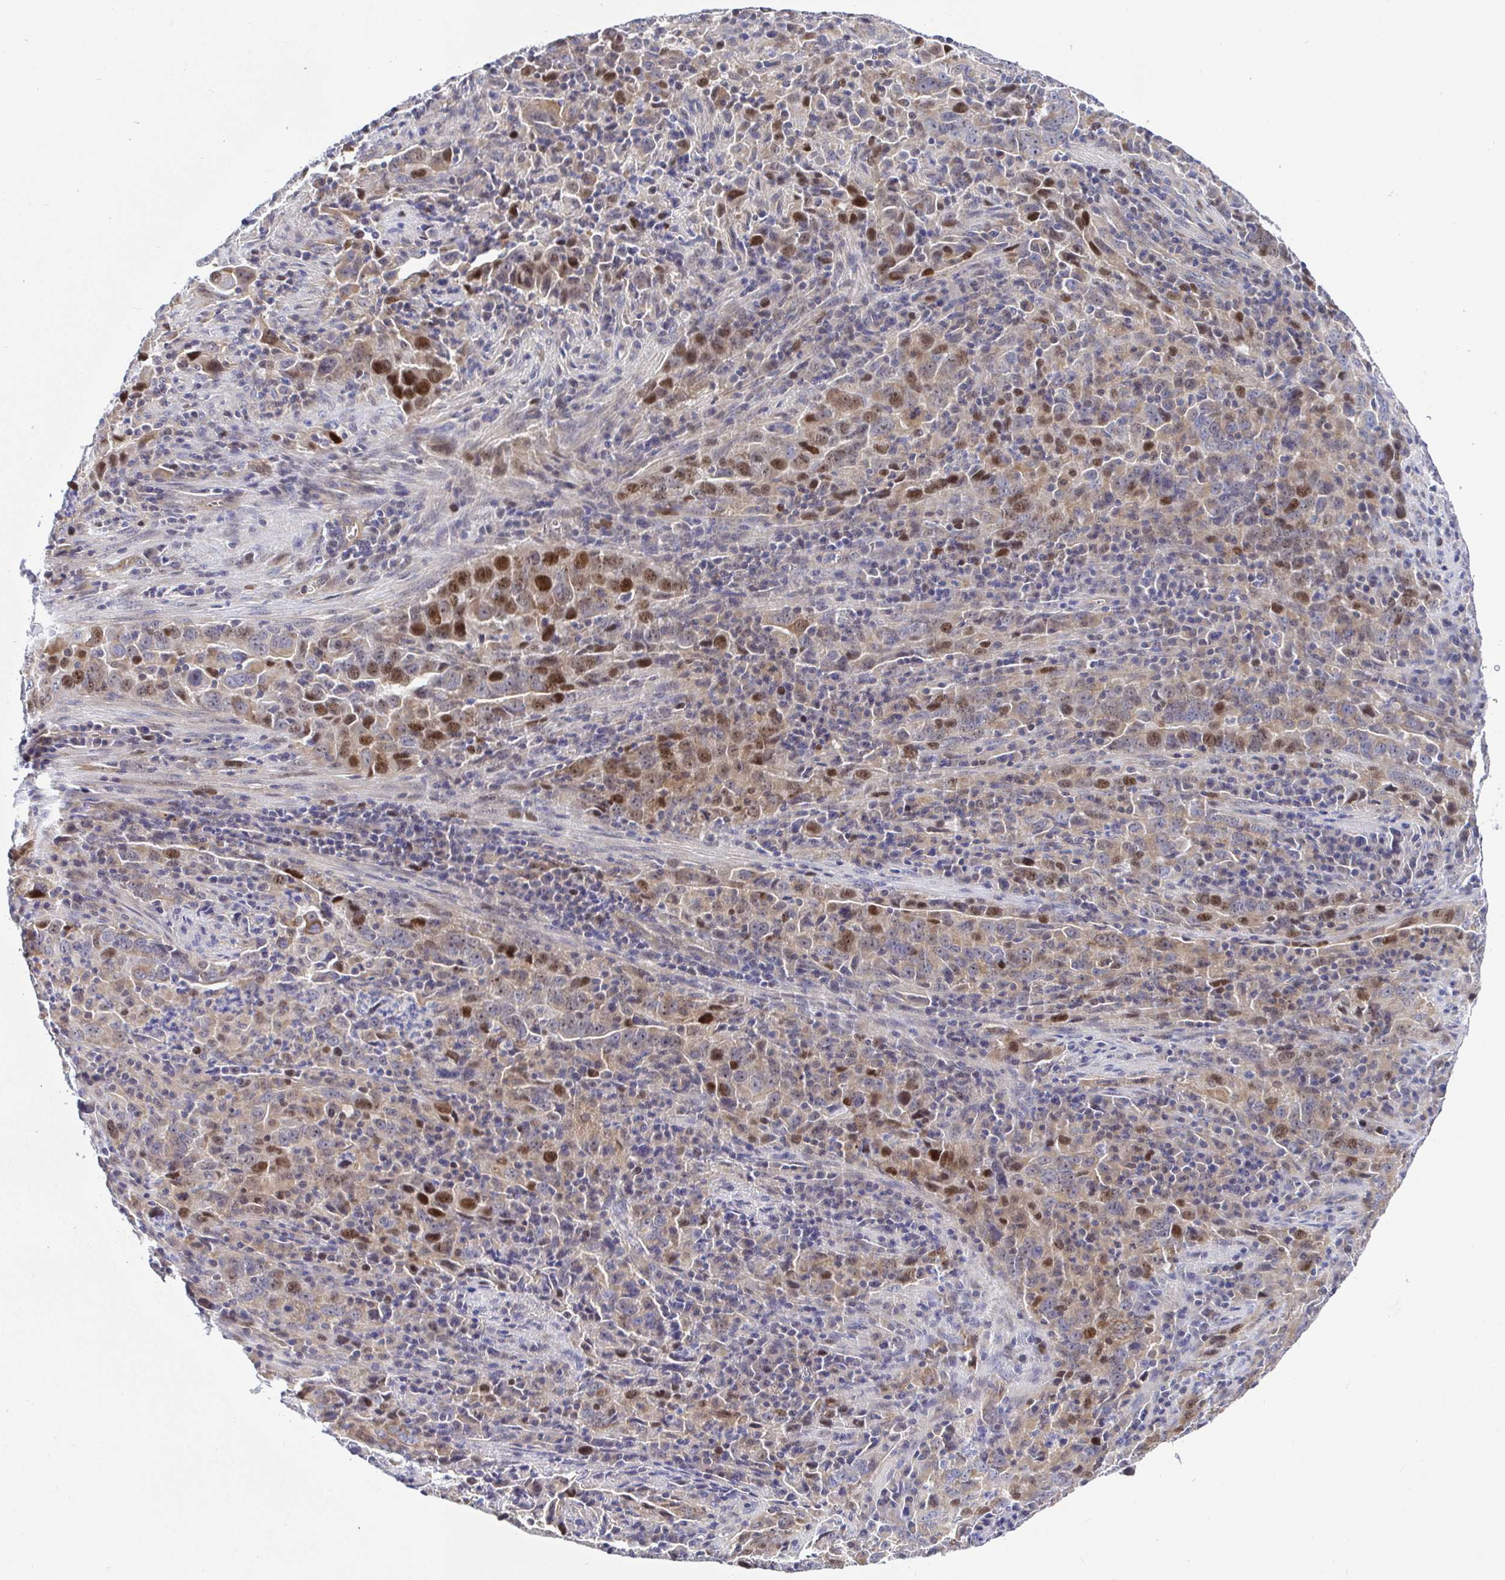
{"staining": {"intensity": "moderate", "quantity": "25%-75%", "location": "nuclear"}, "tissue": "lung cancer", "cell_type": "Tumor cells", "image_type": "cancer", "snomed": [{"axis": "morphology", "description": "Adenocarcinoma, NOS"}, {"axis": "topography", "description": "Lung"}], "caption": "An immunohistochemistry image of tumor tissue is shown. Protein staining in brown shows moderate nuclear positivity in adenocarcinoma (lung) within tumor cells. The staining was performed using DAB, with brown indicating positive protein expression. Nuclei are stained blue with hematoxylin.", "gene": "TIMELESS", "patient": {"sex": "male", "age": 67}}